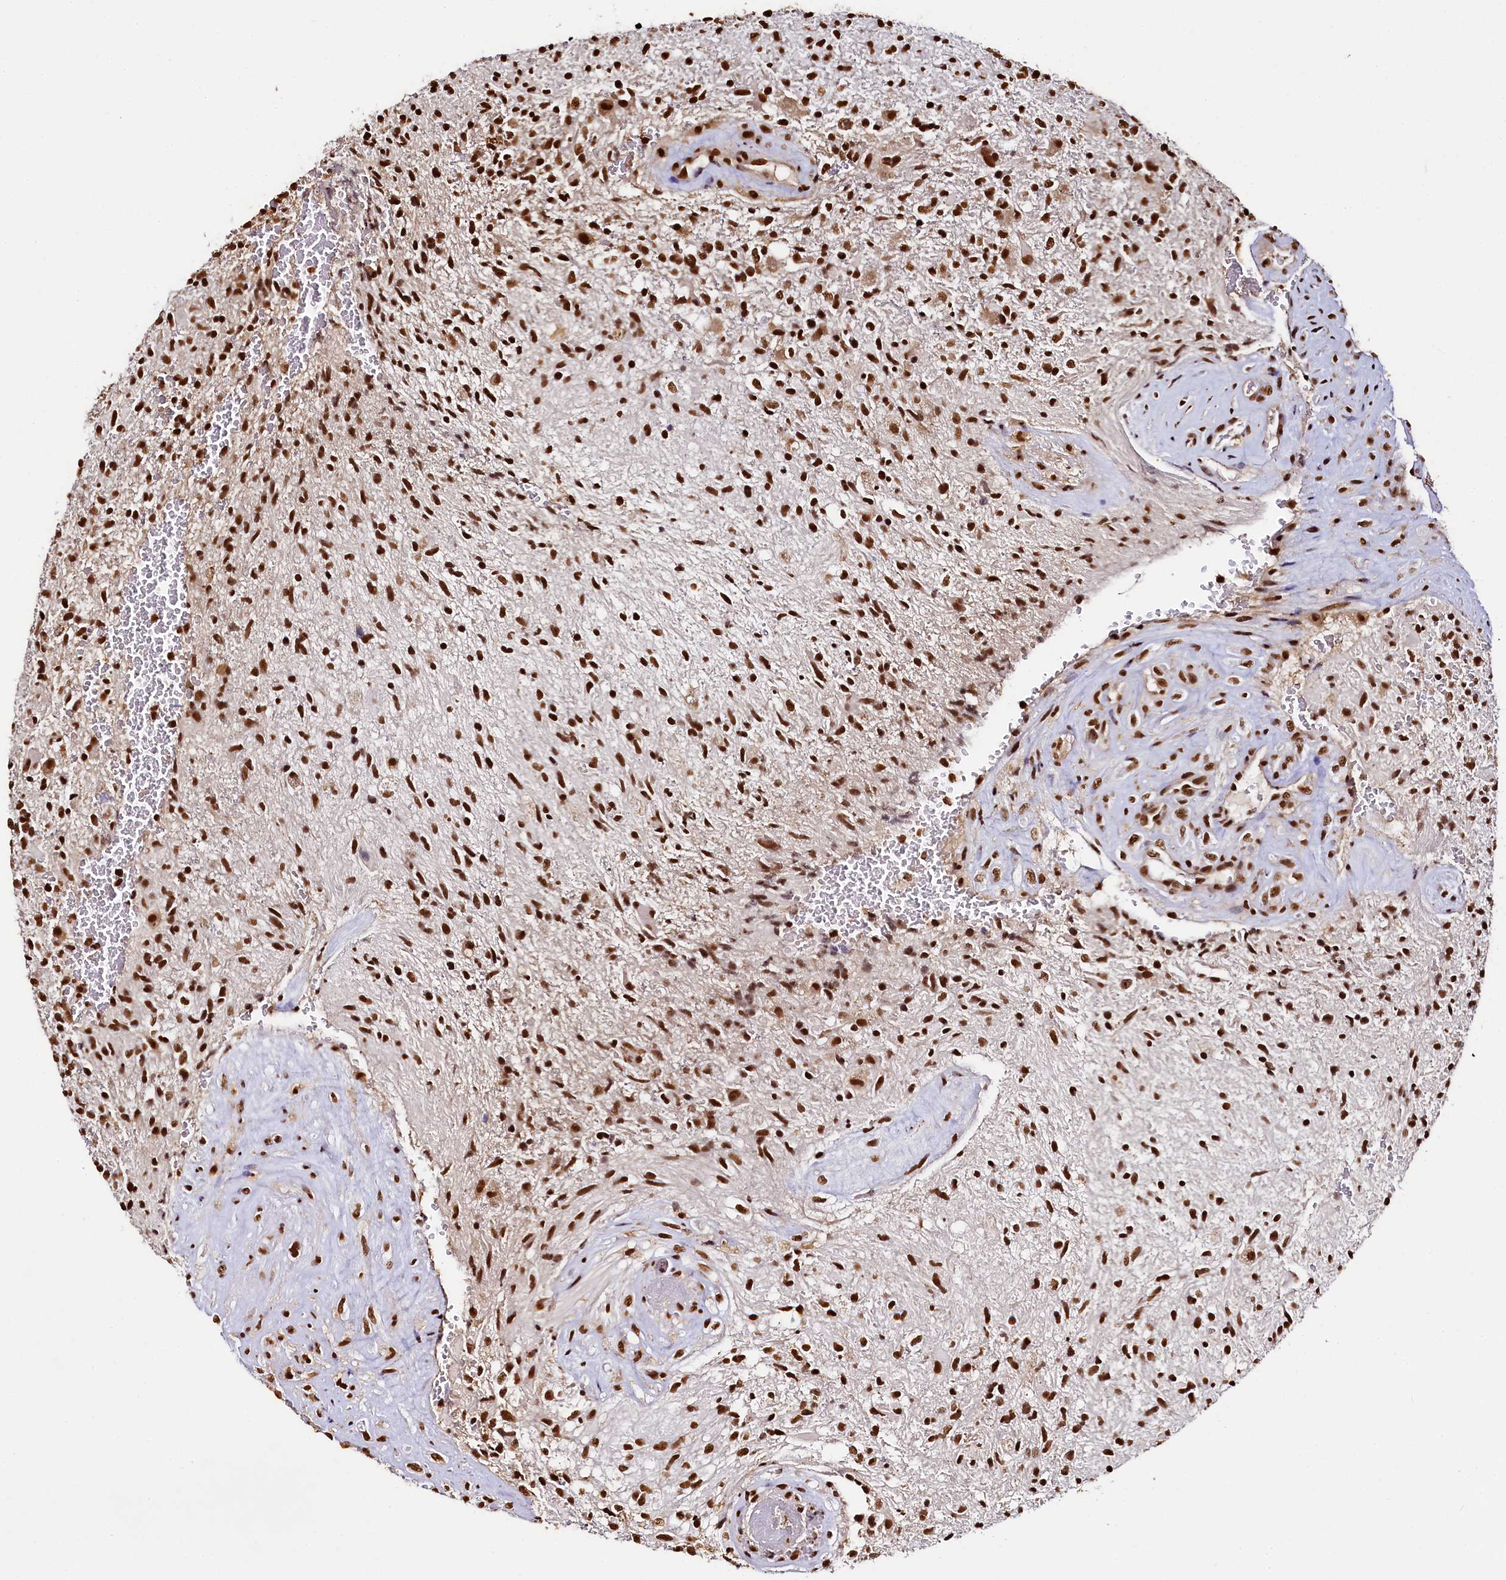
{"staining": {"intensity": "strong", "quantity": ">75%", "location": "nuclear"}, "tissue": "glioma", "cell_type": "Tumor cells", "image_type": "cancer", "snomed": [{"axis": "morphology", "description": "Glioma, malignant, High grade"}, {"axis": "topography", "description": "Brain"}], "caption": "This micrograph demonstrates IHC staining of glioma, with high strong nuclear staining in approximately >75% of tumor cells.", "gene": "SNRPD2", "patient": {"sex": "male", "age": 56}}